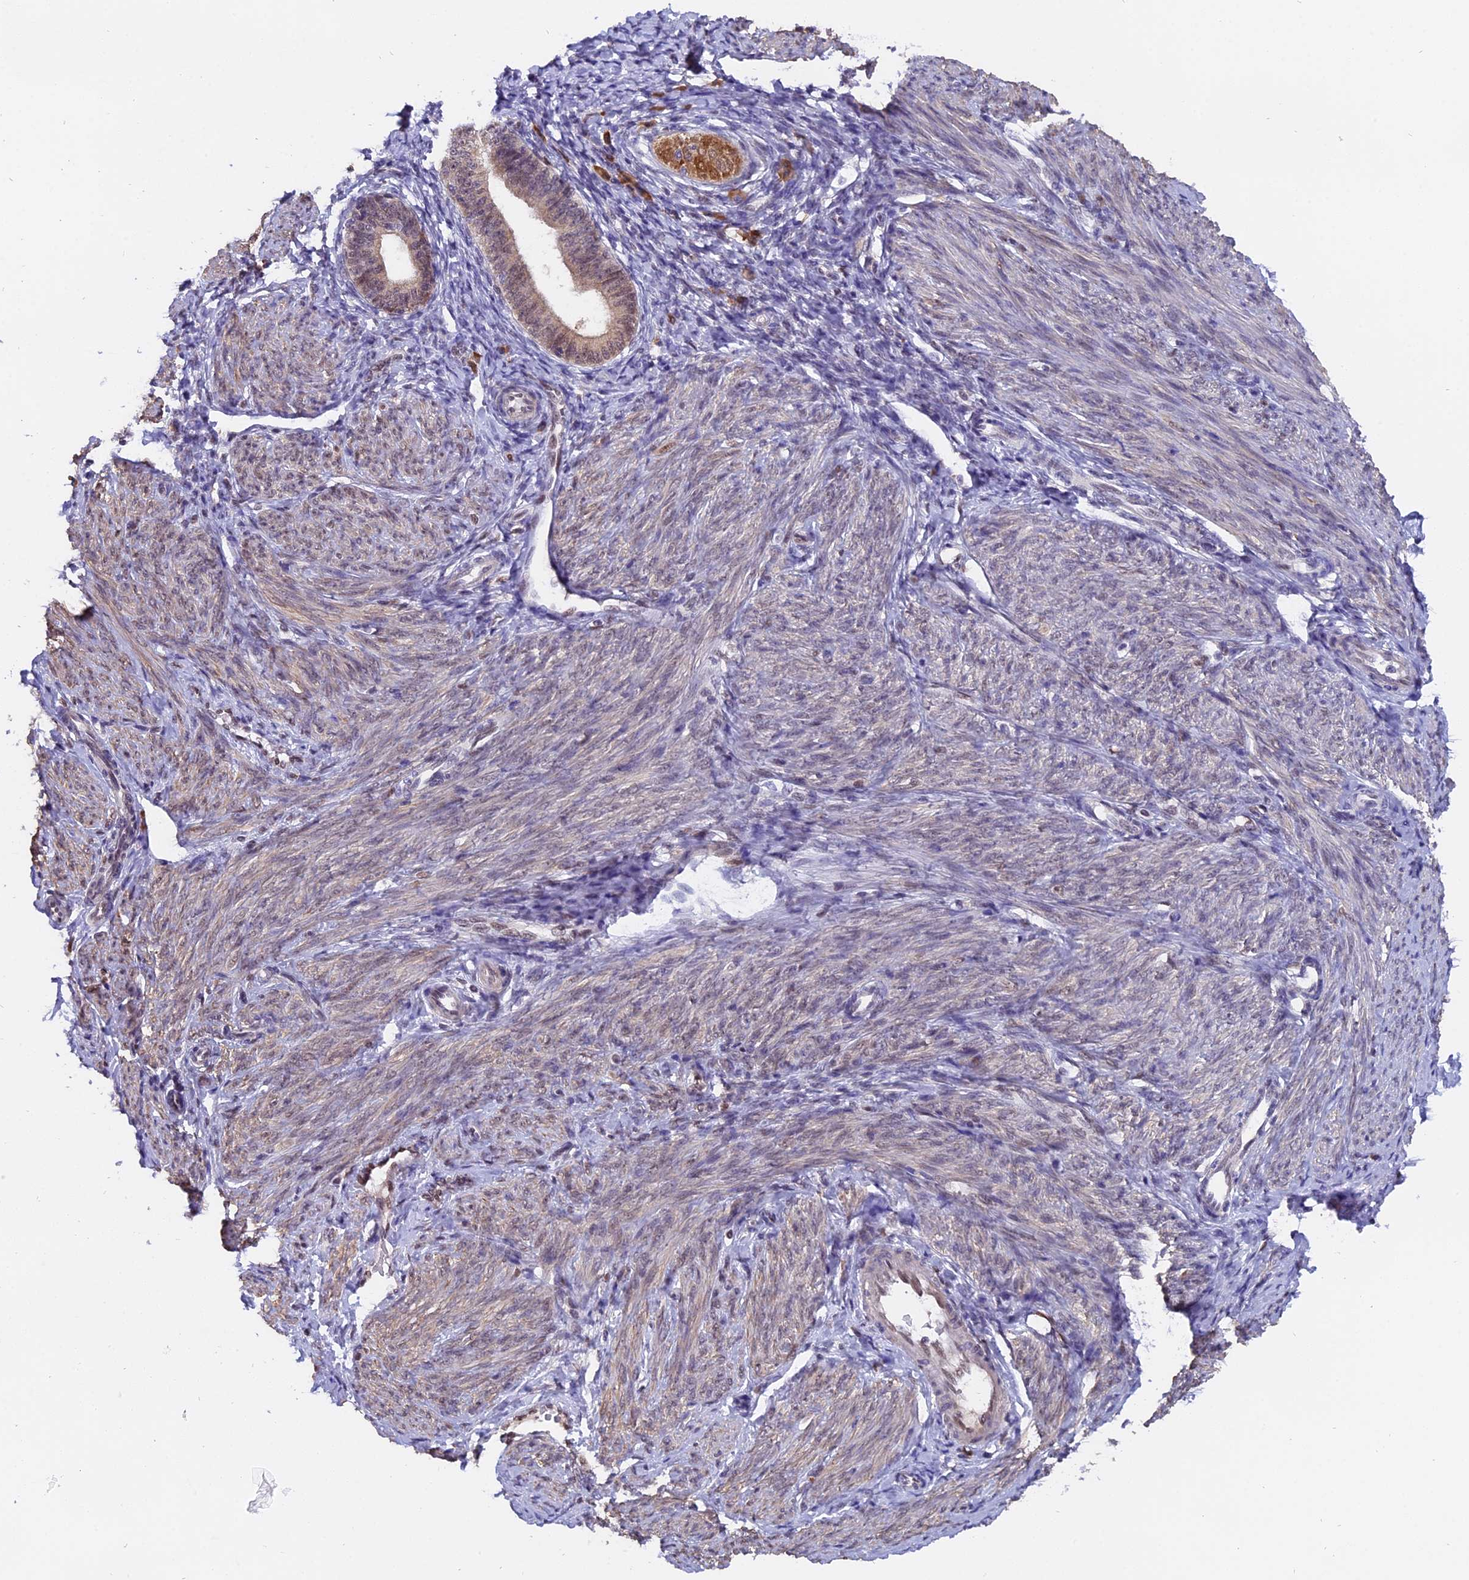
{"staining": {"intensity": "negative", "quantity": "none", "location": "none"}, "tissue": "endometrium", "cell_type": "Cells in endometrial stroma", "image_type": "normal", "snomed": [{"axis": "morphology", "description": "Normal tissue, NOS"}, {"axis": "topography", "description": "Endometrium"}], "caption": "Human endometrium stained for a protein using IHC demonstrates no positivity in cells in endometrial stroma.", "gene": "FAM118B", "patient": {"sex": "female", "age": 72}}